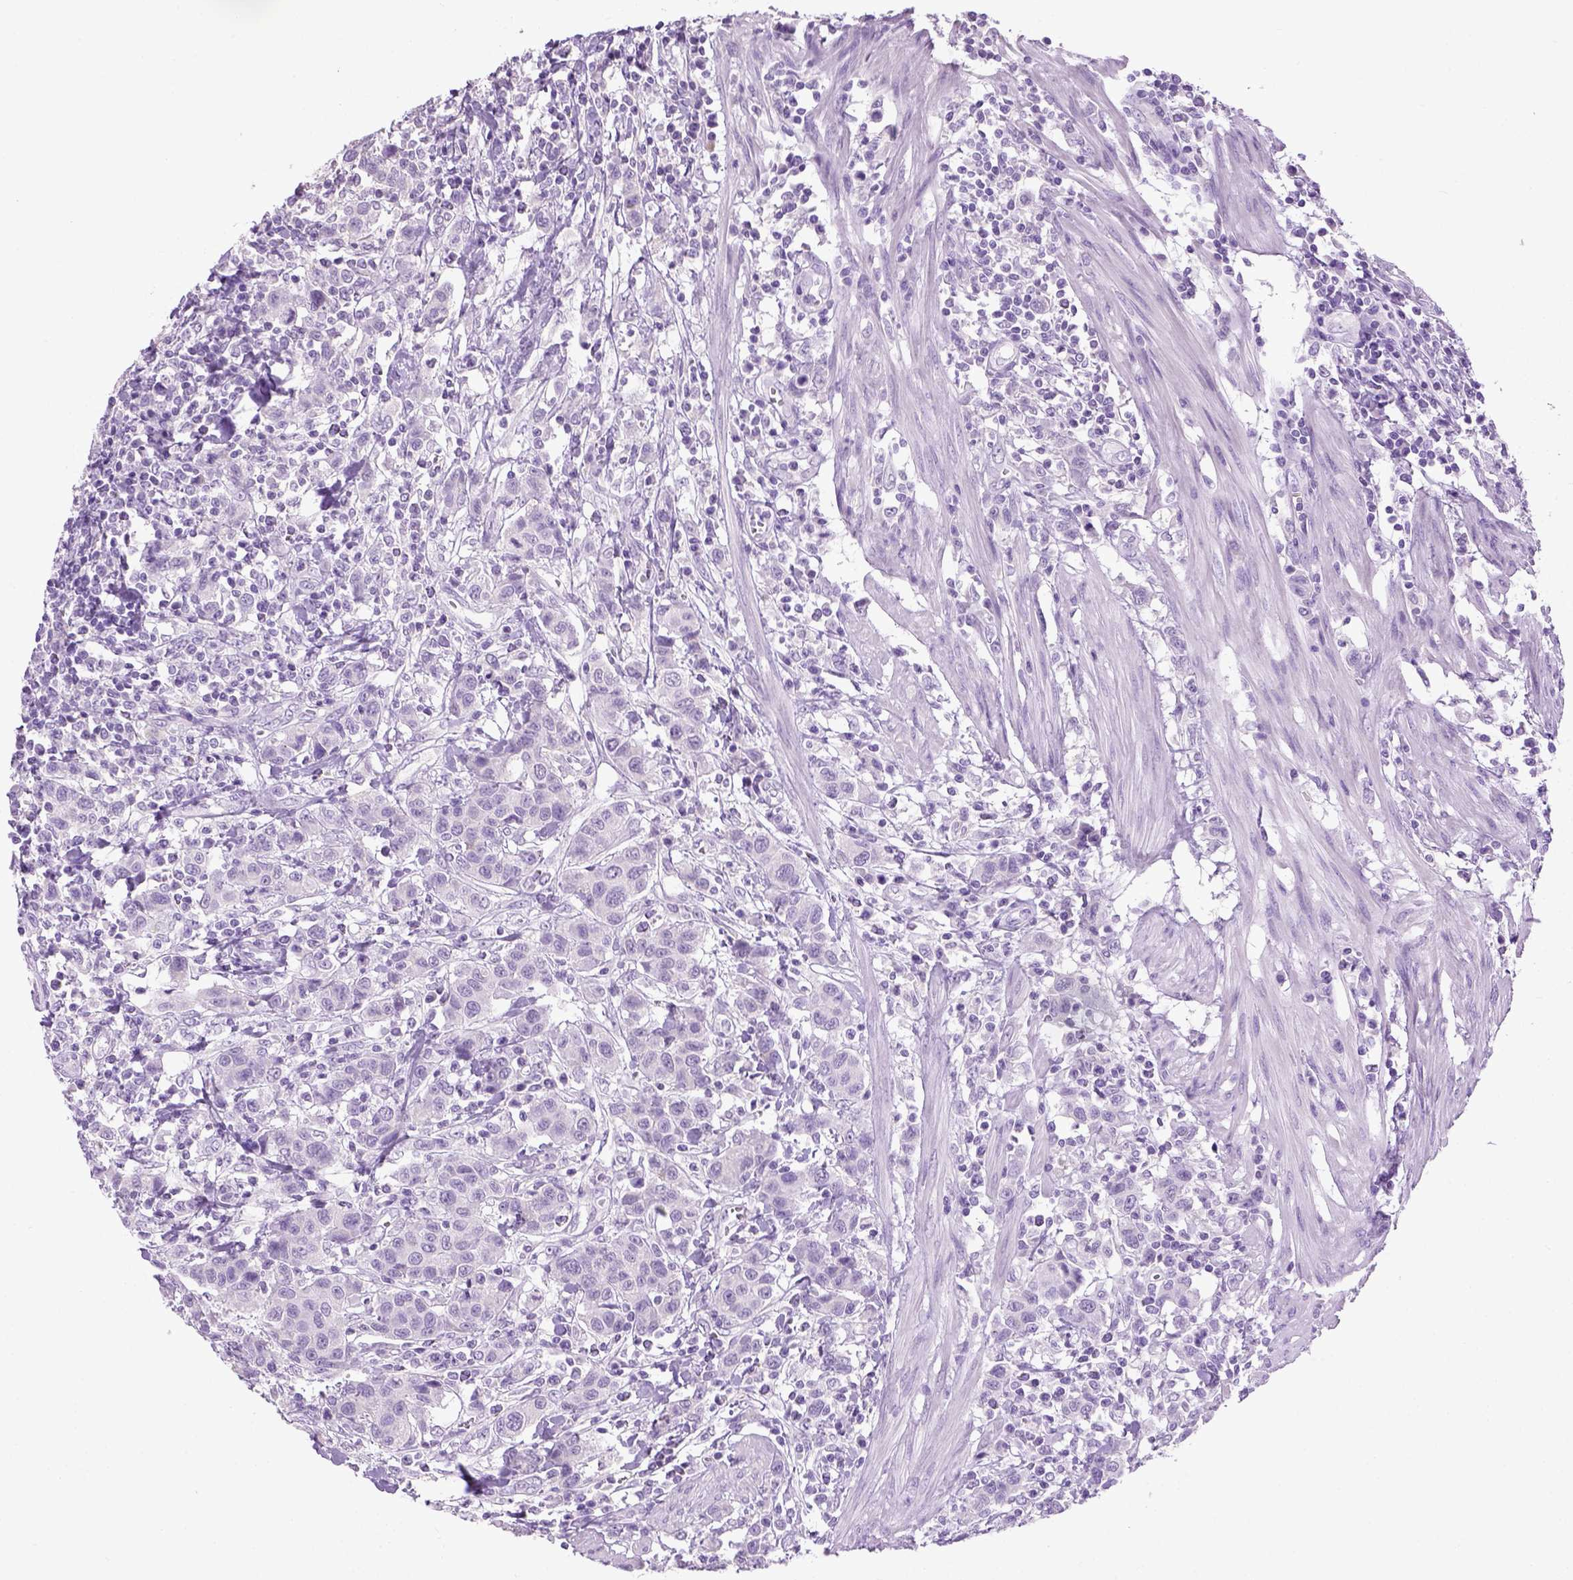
{"staining": {"intensity": "negative", "quantity": "none", "location": "none"}, "tissue": "urothelial cancer", "cell_type": "Tumor cells", "image_type": "cancer", "snomed": [{"axis": "morphology", "description": "Urothelial carcinoma, High grade"}, {"axis": "topography", "description": "Urinary bladder"}], "caption": "High power microscopy photomicrograph of an immunohistochemistry photomicrograph of urothelial cancer, revealing no significant positivity in tumor cells. (Stains: DAB (3,3'-diaminobenzidine) IHC with hematoxylin counter stain, Microscopy: brightfield microscopy at high magnification).", "gene": "CYP24A1", "patient": {"sex": "female", "age": 58}}